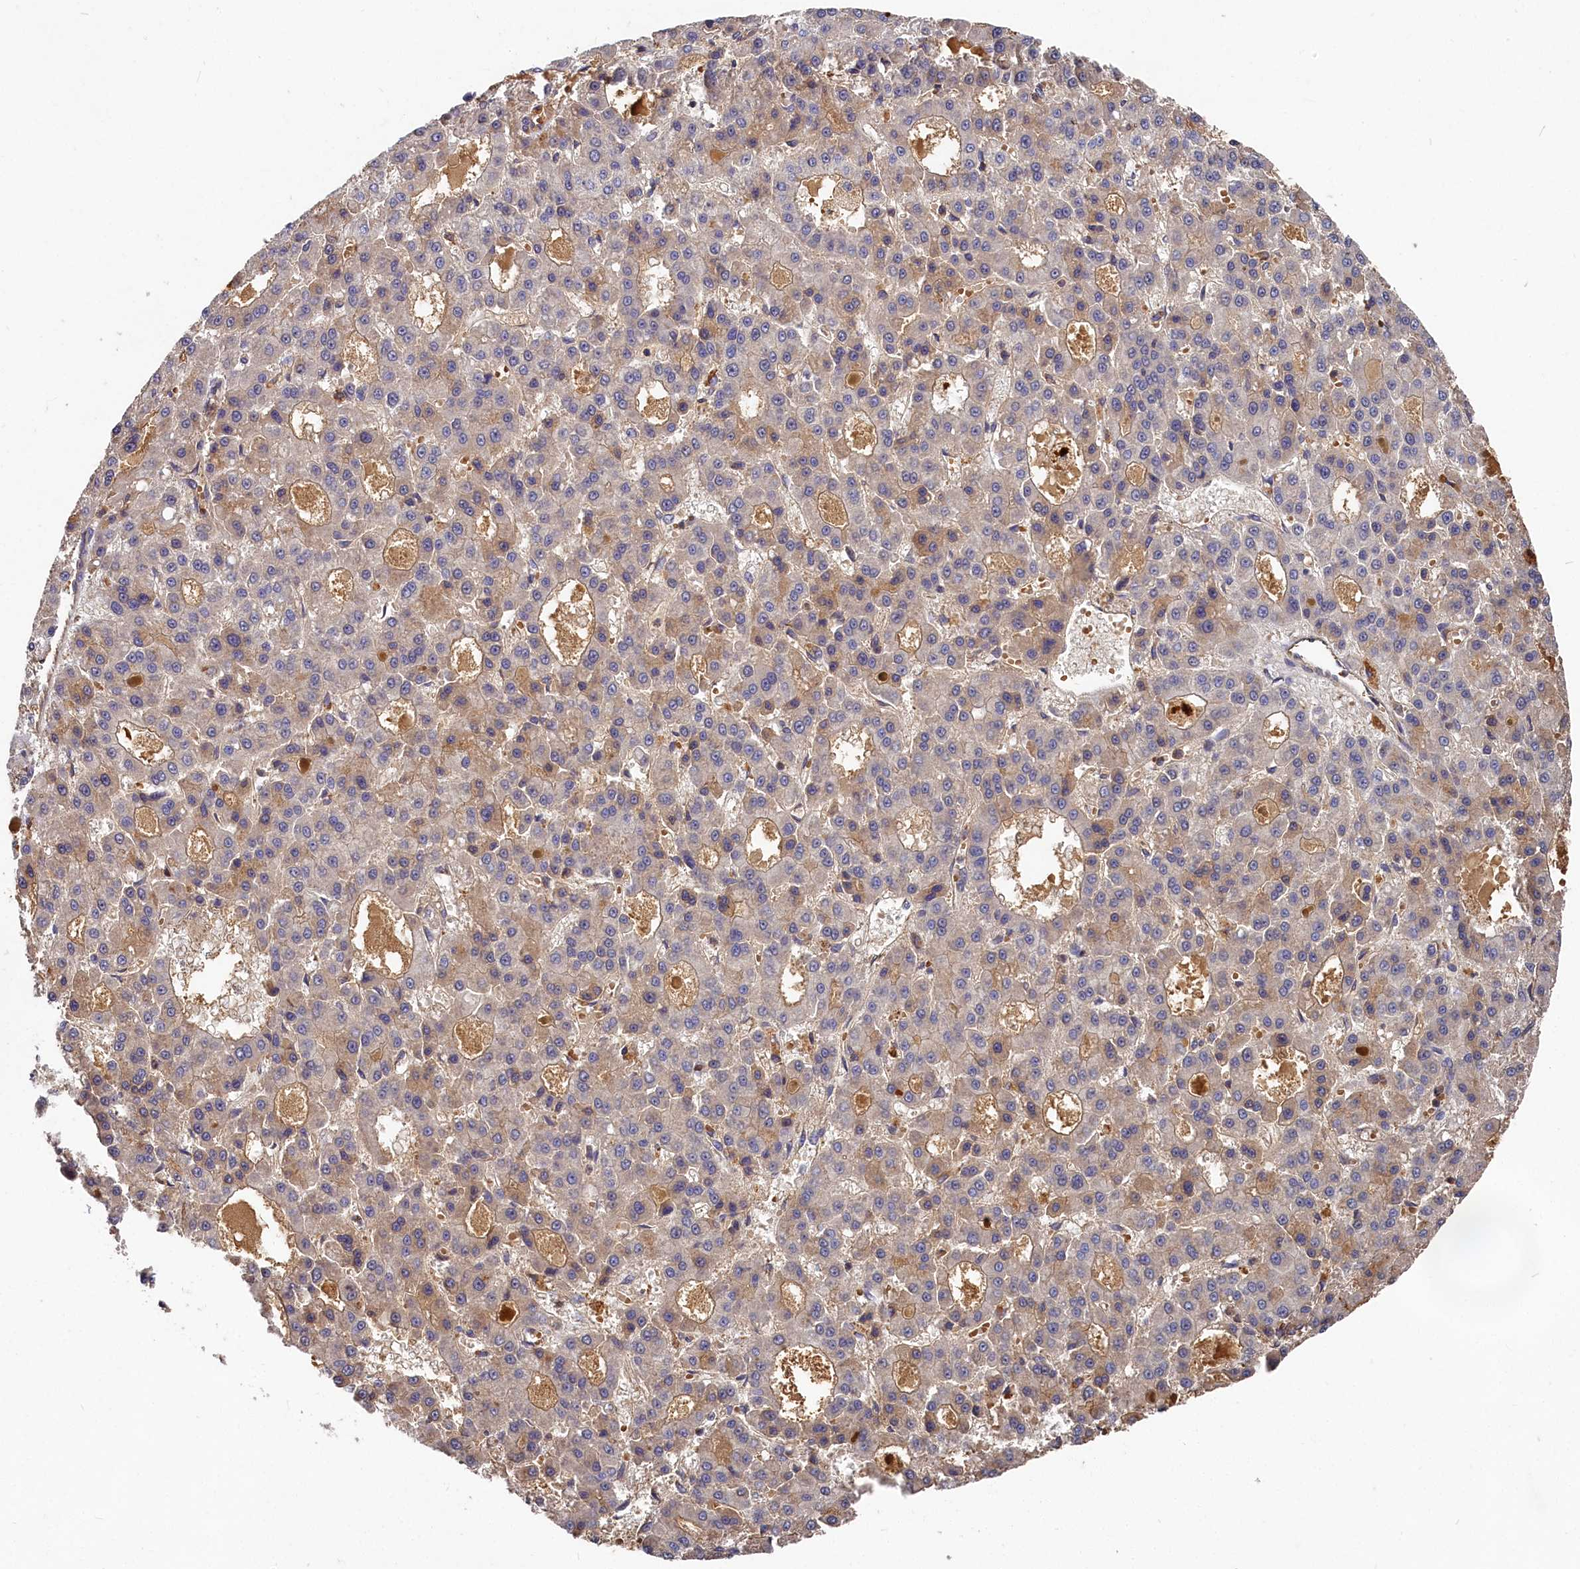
{"staining": {"intensity": "weak", "quantity": "<25%", "location": "cytoplasmic/membranous"}, "tissue": "liver cancer", "cell_type": "Tumor cells", "image_type": "cancer", "snomed": [{"axis": "morphology", "description": "Carcinoma, Hepatocellular, NOS"}, {"axis": "topography", "description": "Liver"}], "caption": "DAB (3,3'-diaminobenzidine) immunohistochemical staining of liver cancer reveals no significant positivity in tumor cells.", "gene": "DHRS11", "patient": {"sex": "male", "age": 70}}